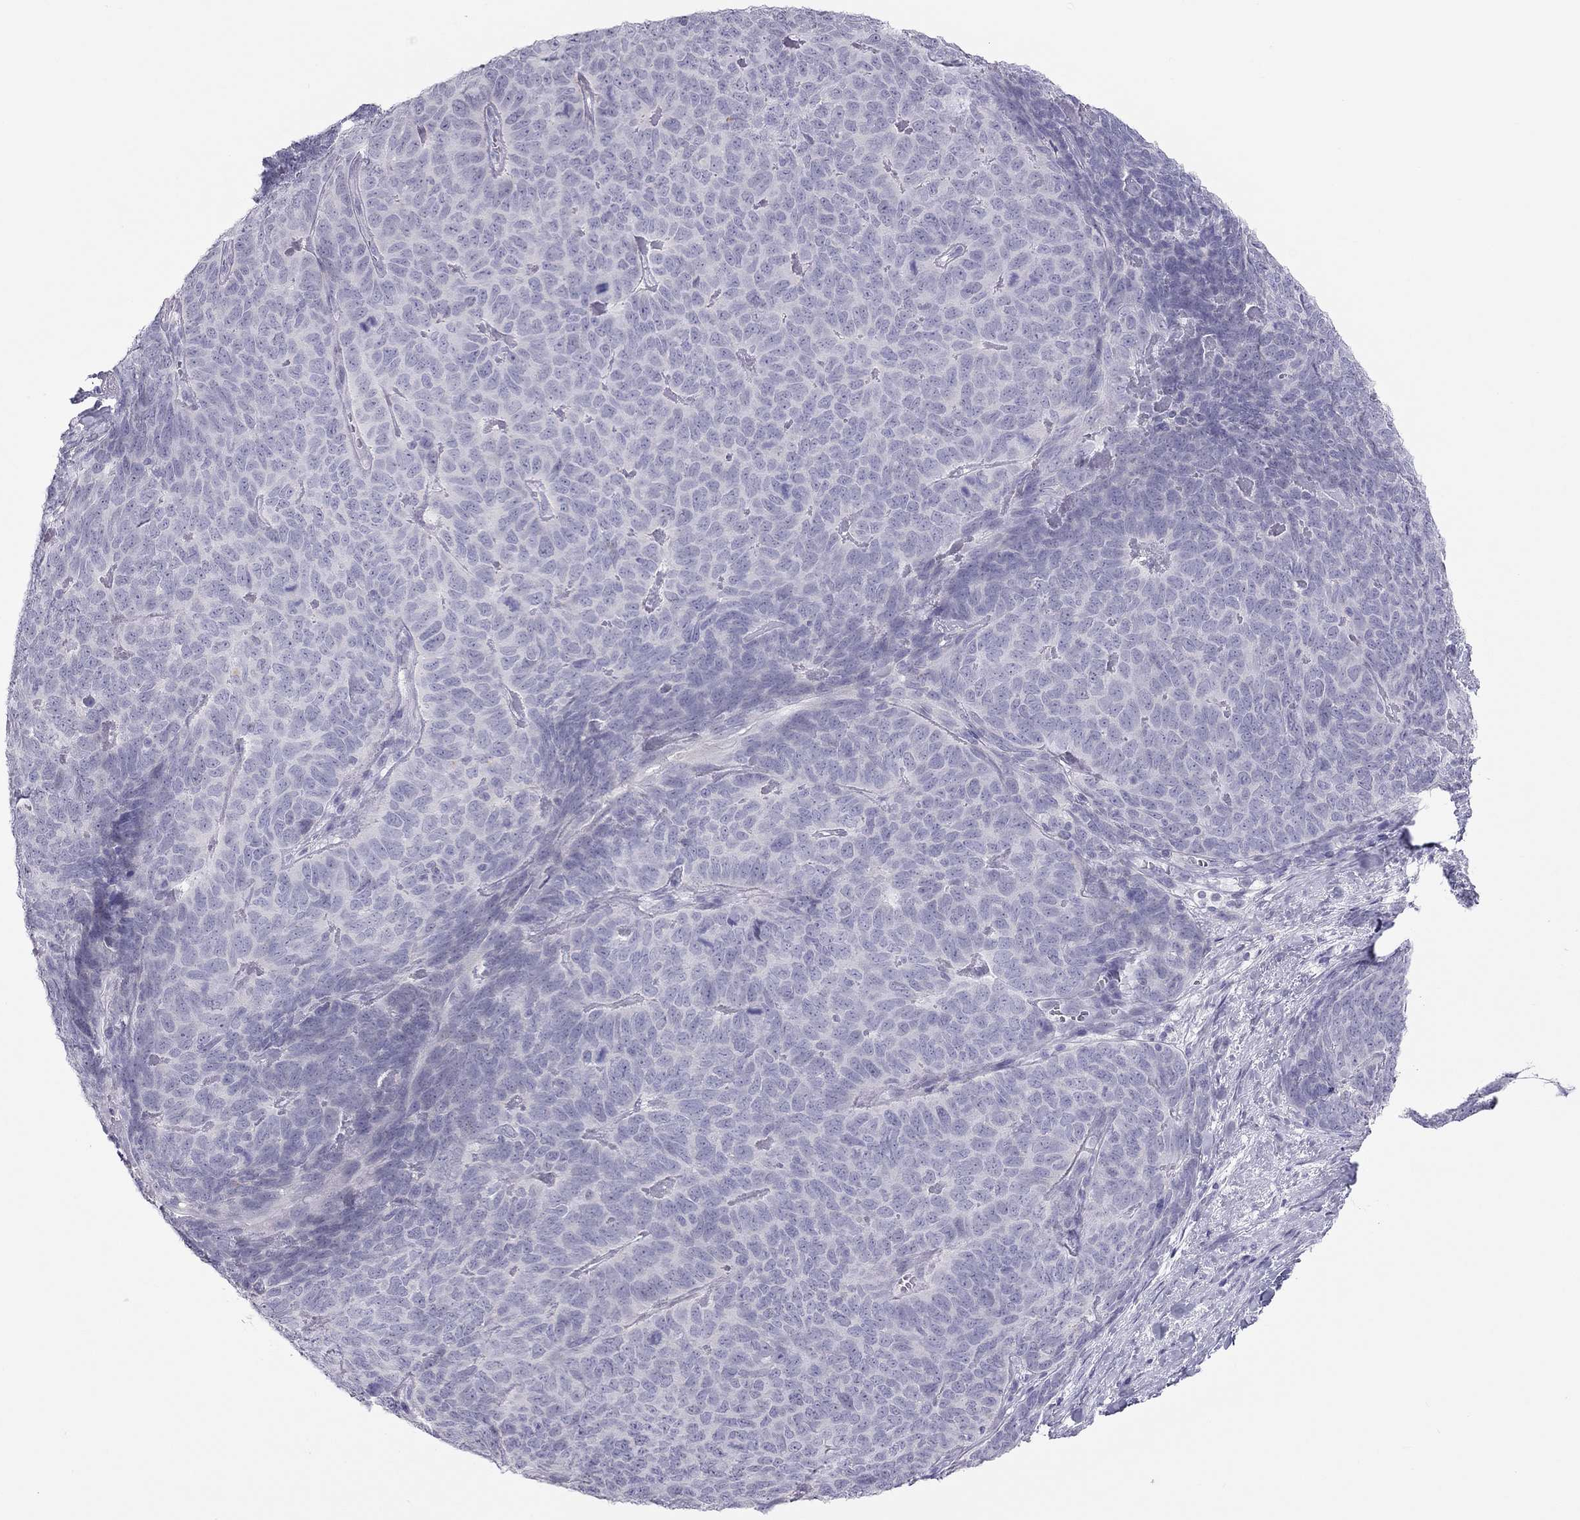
{"staining": {"intensity": "negative", "quantity": "none", "location": "none"}, "tissue": "skin cancer", "cell_type": "Tumor cells", "image_type": "cancer", "snomed": [{"axis": "morphology", "description": "Squamous cell carcinoma, NOS"}, {"axis": "topography", "description": "Skin"}, {"axis": "topography", "description": "Anal"}], "caption": "Immunohistochemical staining of human skin squamous cell carcinoma reveals no significant staining in tumor cells. The staining is performed using DAB brown chromogen with nuclei counter-stained in using hematoxylin.", "gene": "TEX14", "patient": {"sex": "female", "age": 51}}